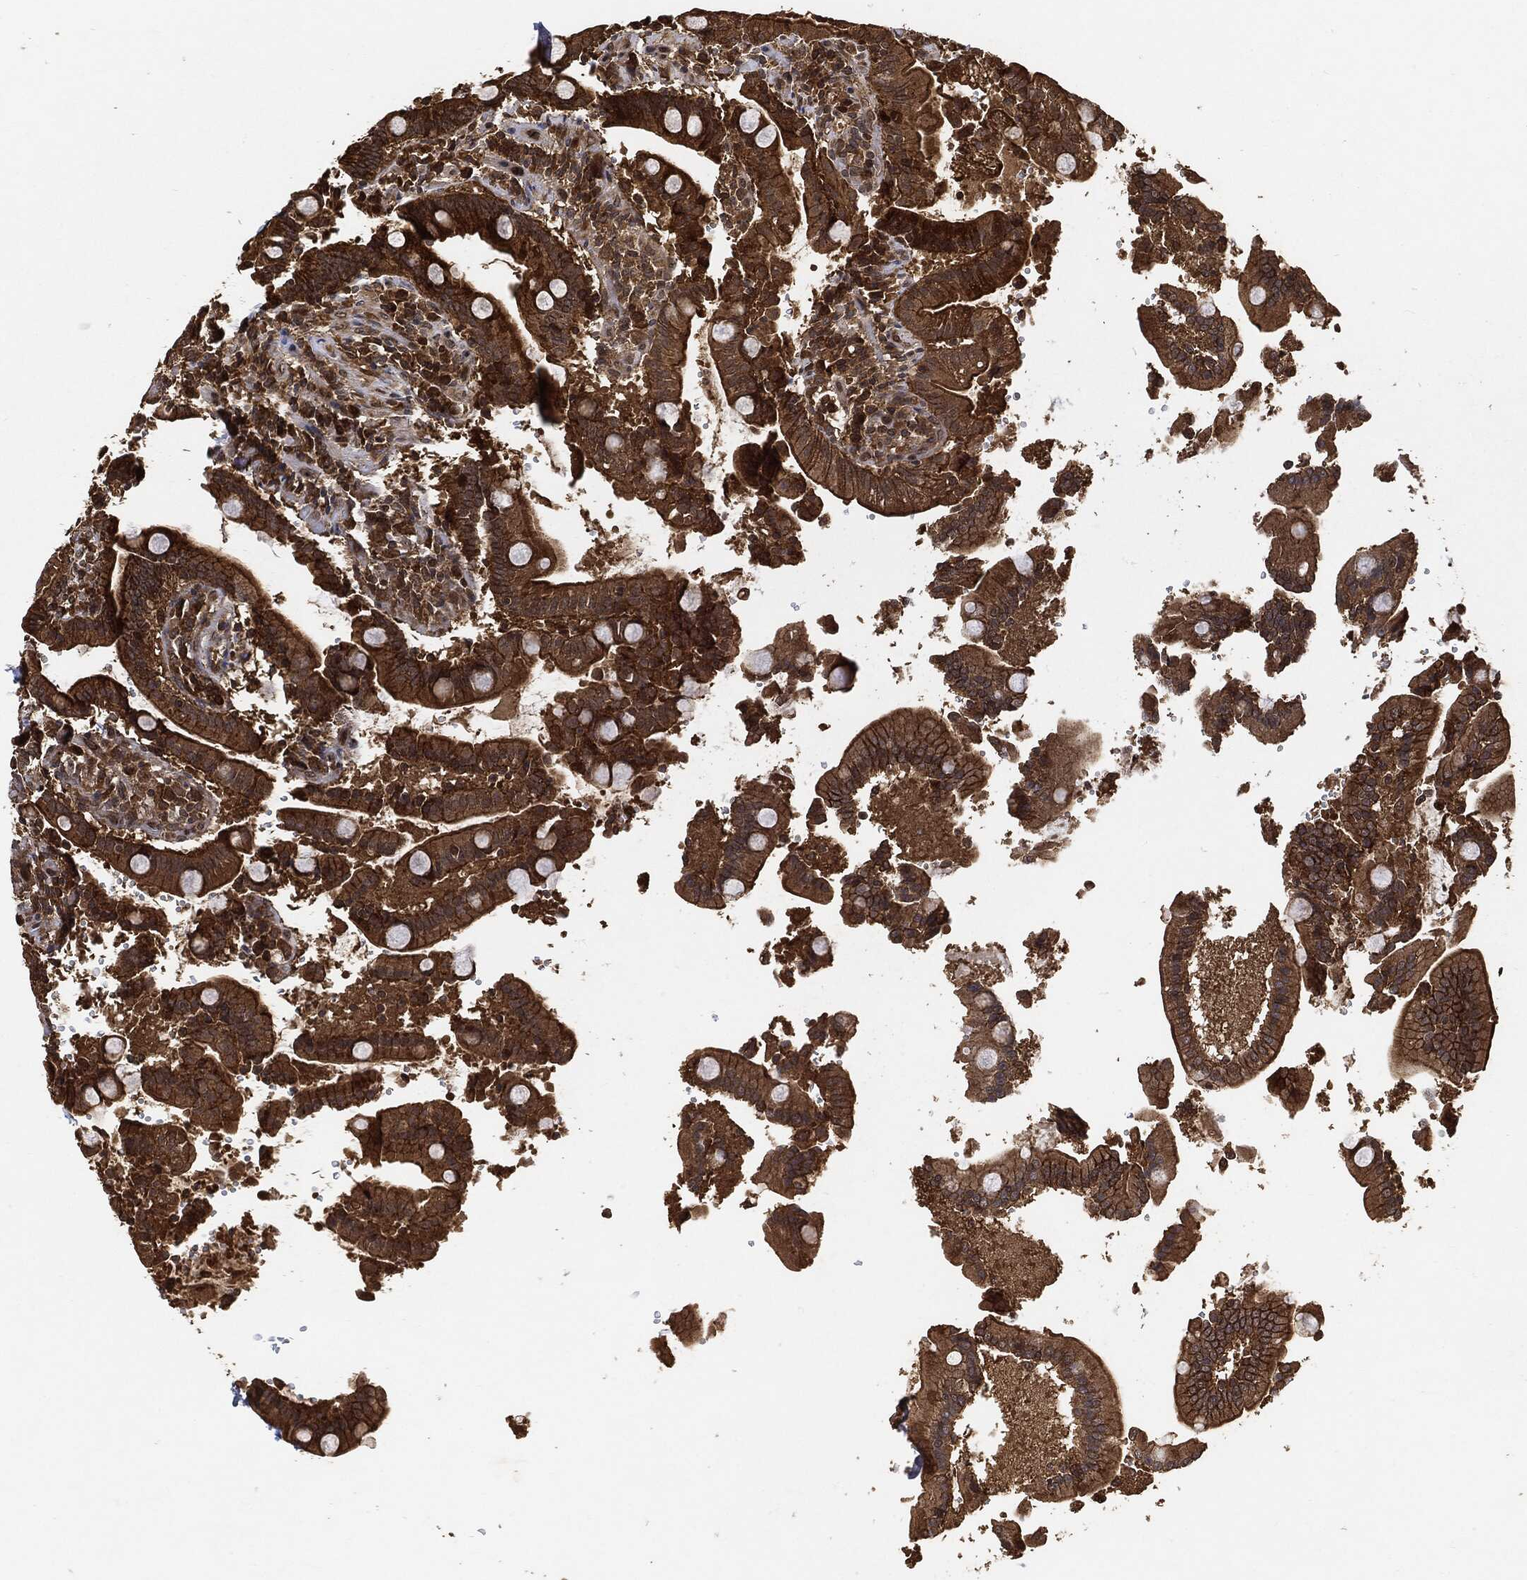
{"staining": {"intensity": "moderate", "quantity": ">75%", "location": "cytoplasmic/membranous"}, "tissue": "duodenum", "cell_type": "Glandular cells", "image_type": "normal", "snomed": [{"axis": "morphology", "description": "Normal tissue, NOS"}, {"axis": "topography", "description": "Duodenum"}], "caption": "The histopathology image displays immunohistochemical staining of unremarkable duodenum. There is moderate cytoplasmic/membranous staining is identified in approximately >75% of glandular cells.", "gene": "ZNF226", "patient": {"sex": "female", "age": 62}}